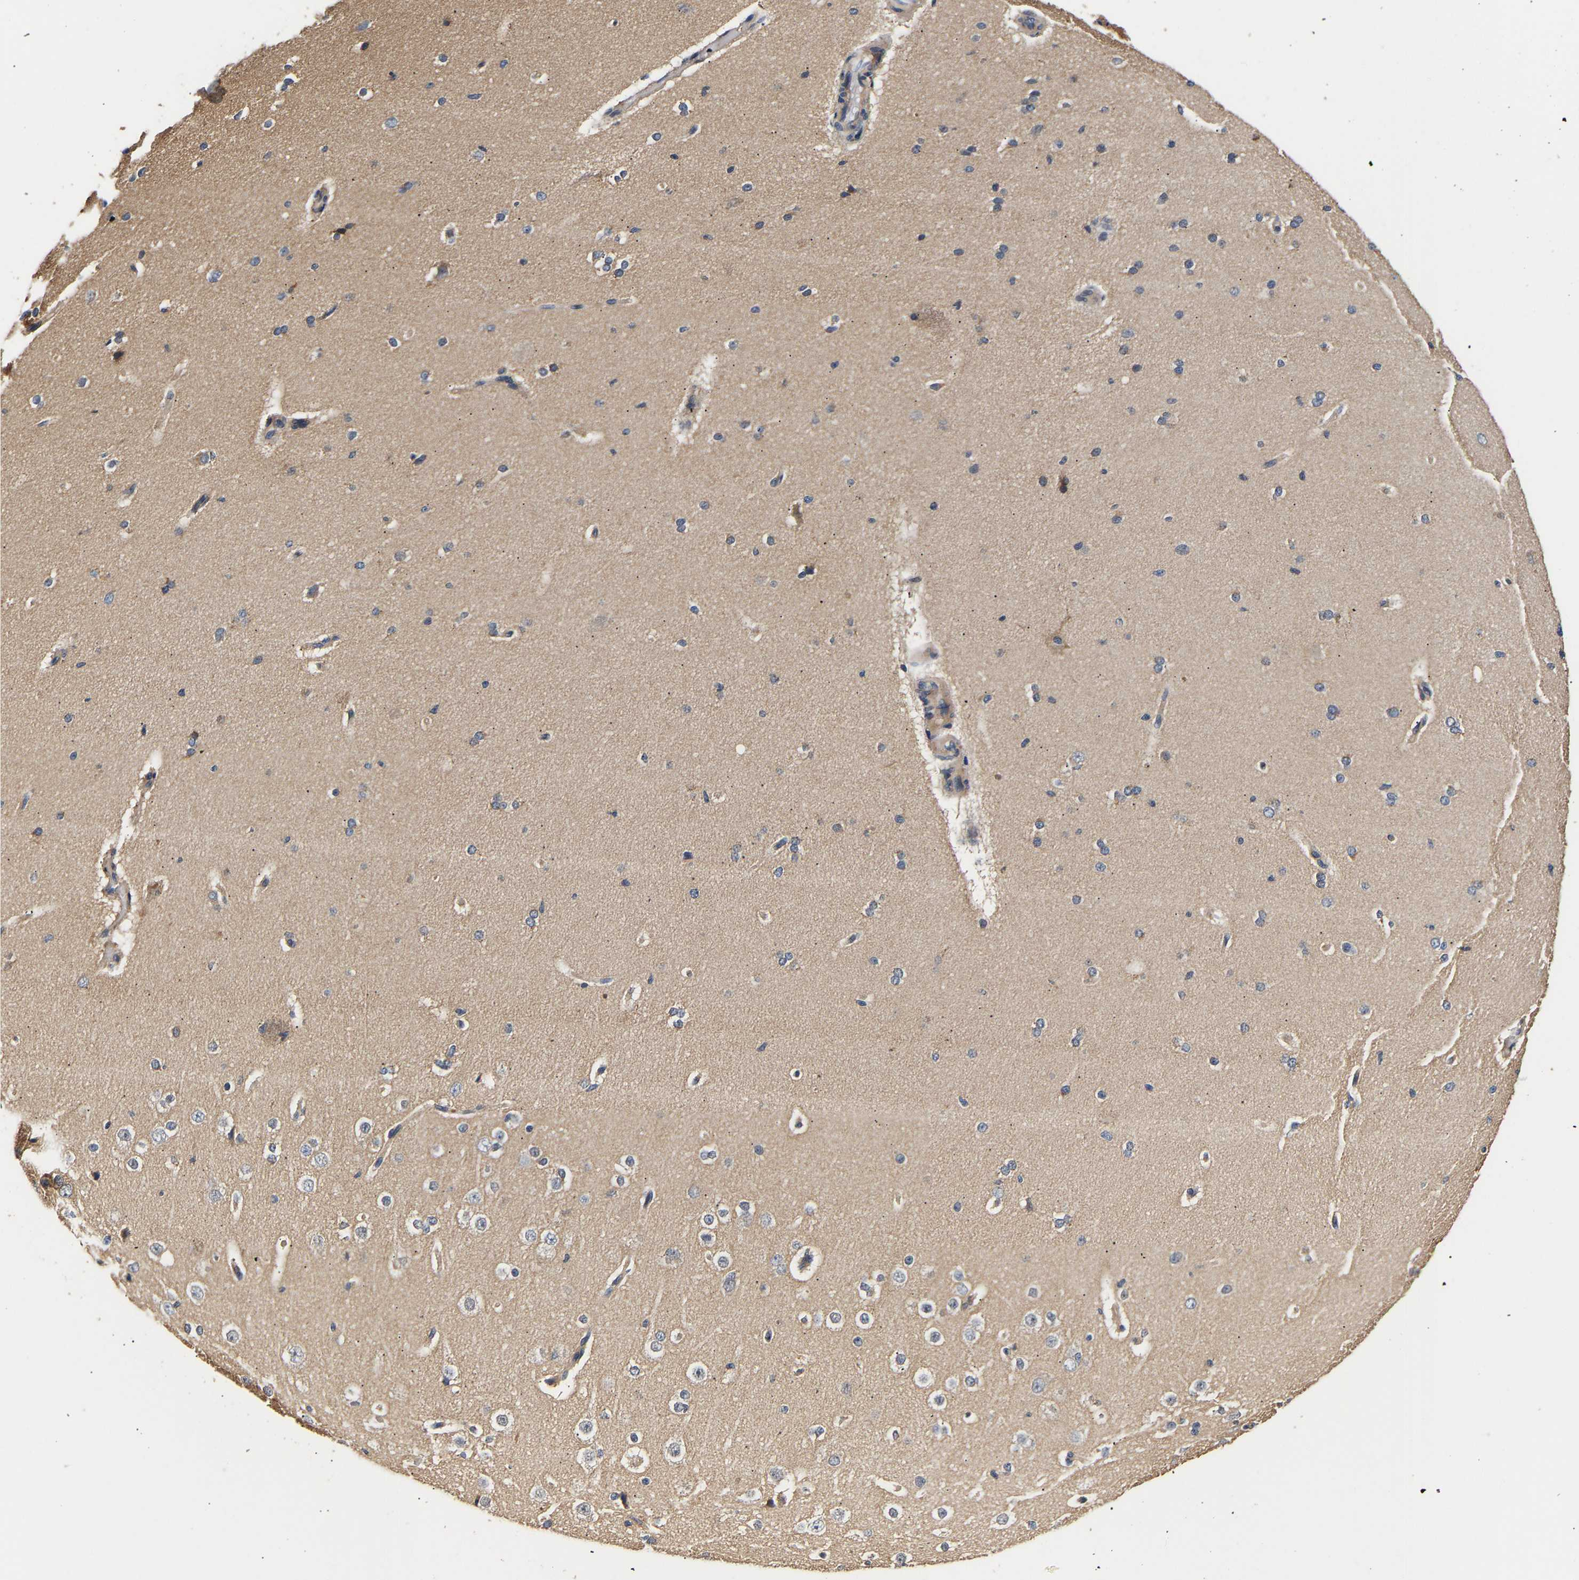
{"staining": {"intensity": "weak", "quantity": ">75%", "location": "cytoplasmic/membranous"}, "tissue": "cerebral cortex", "cell_type": "Endothelial cells", "image_type": "normal", "snomed": [{"axis": "morphology", "description": "Normal tissue, NOS"}, {"axis": "morphology", "description": "Developmental malformation"}, {"axis": "topography", "description": "Cerebral cortex"}], "caption": "This micrograph shows IHC staining of unremarkable human cerebral cortex, with low weak cytoplasmic/membranous positivity in about >75% of endothelial cells.", "gene": "LRBA", "patient": {"sex": "female", "age": 30}}